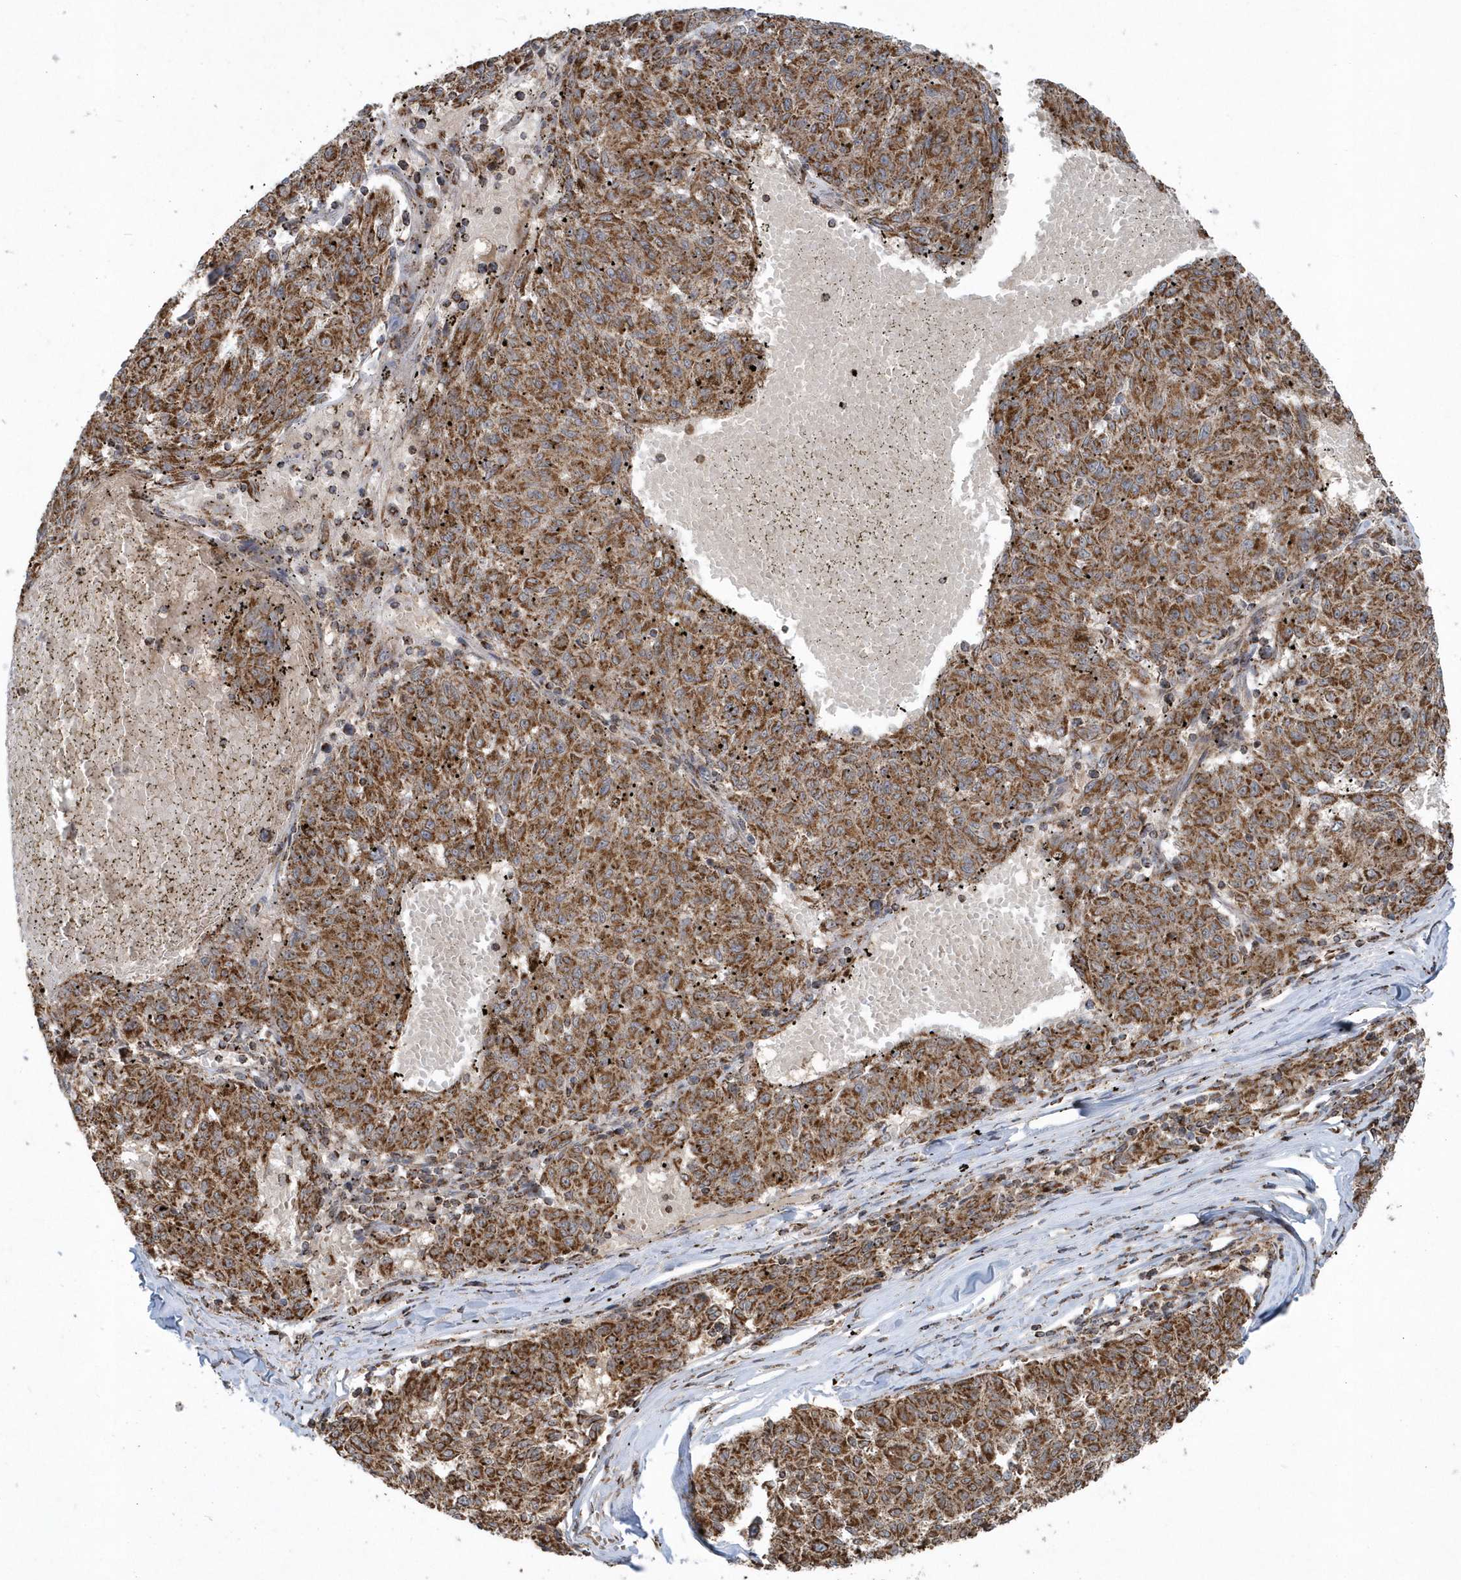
{"staining": {"intensity": "moderate", "quantity": ">75%", "location": "cytoplasmic/membranous"}, "tissue": "melanoma", "cell_type": "Tumor cells", "image_type": "cancer", "snomed": [{"axis": "morphology", "description": "Malignant melanoma, NOS"}, {"axis": "topography", "description": "Skin"}], "caption": "Immunohistochemistry (IHC) micrograph of neoplastic tissue: melanoma stained using immunohistochemistry demonstrates medium levels of moderate protein expression localized specifically in the cytoplasmic/membranous of tumor cells, appearing as a cytoplasmic/membranous brown color.", "gene": "PPP1R7", "patient": {"sex": "female", "age": 72}}